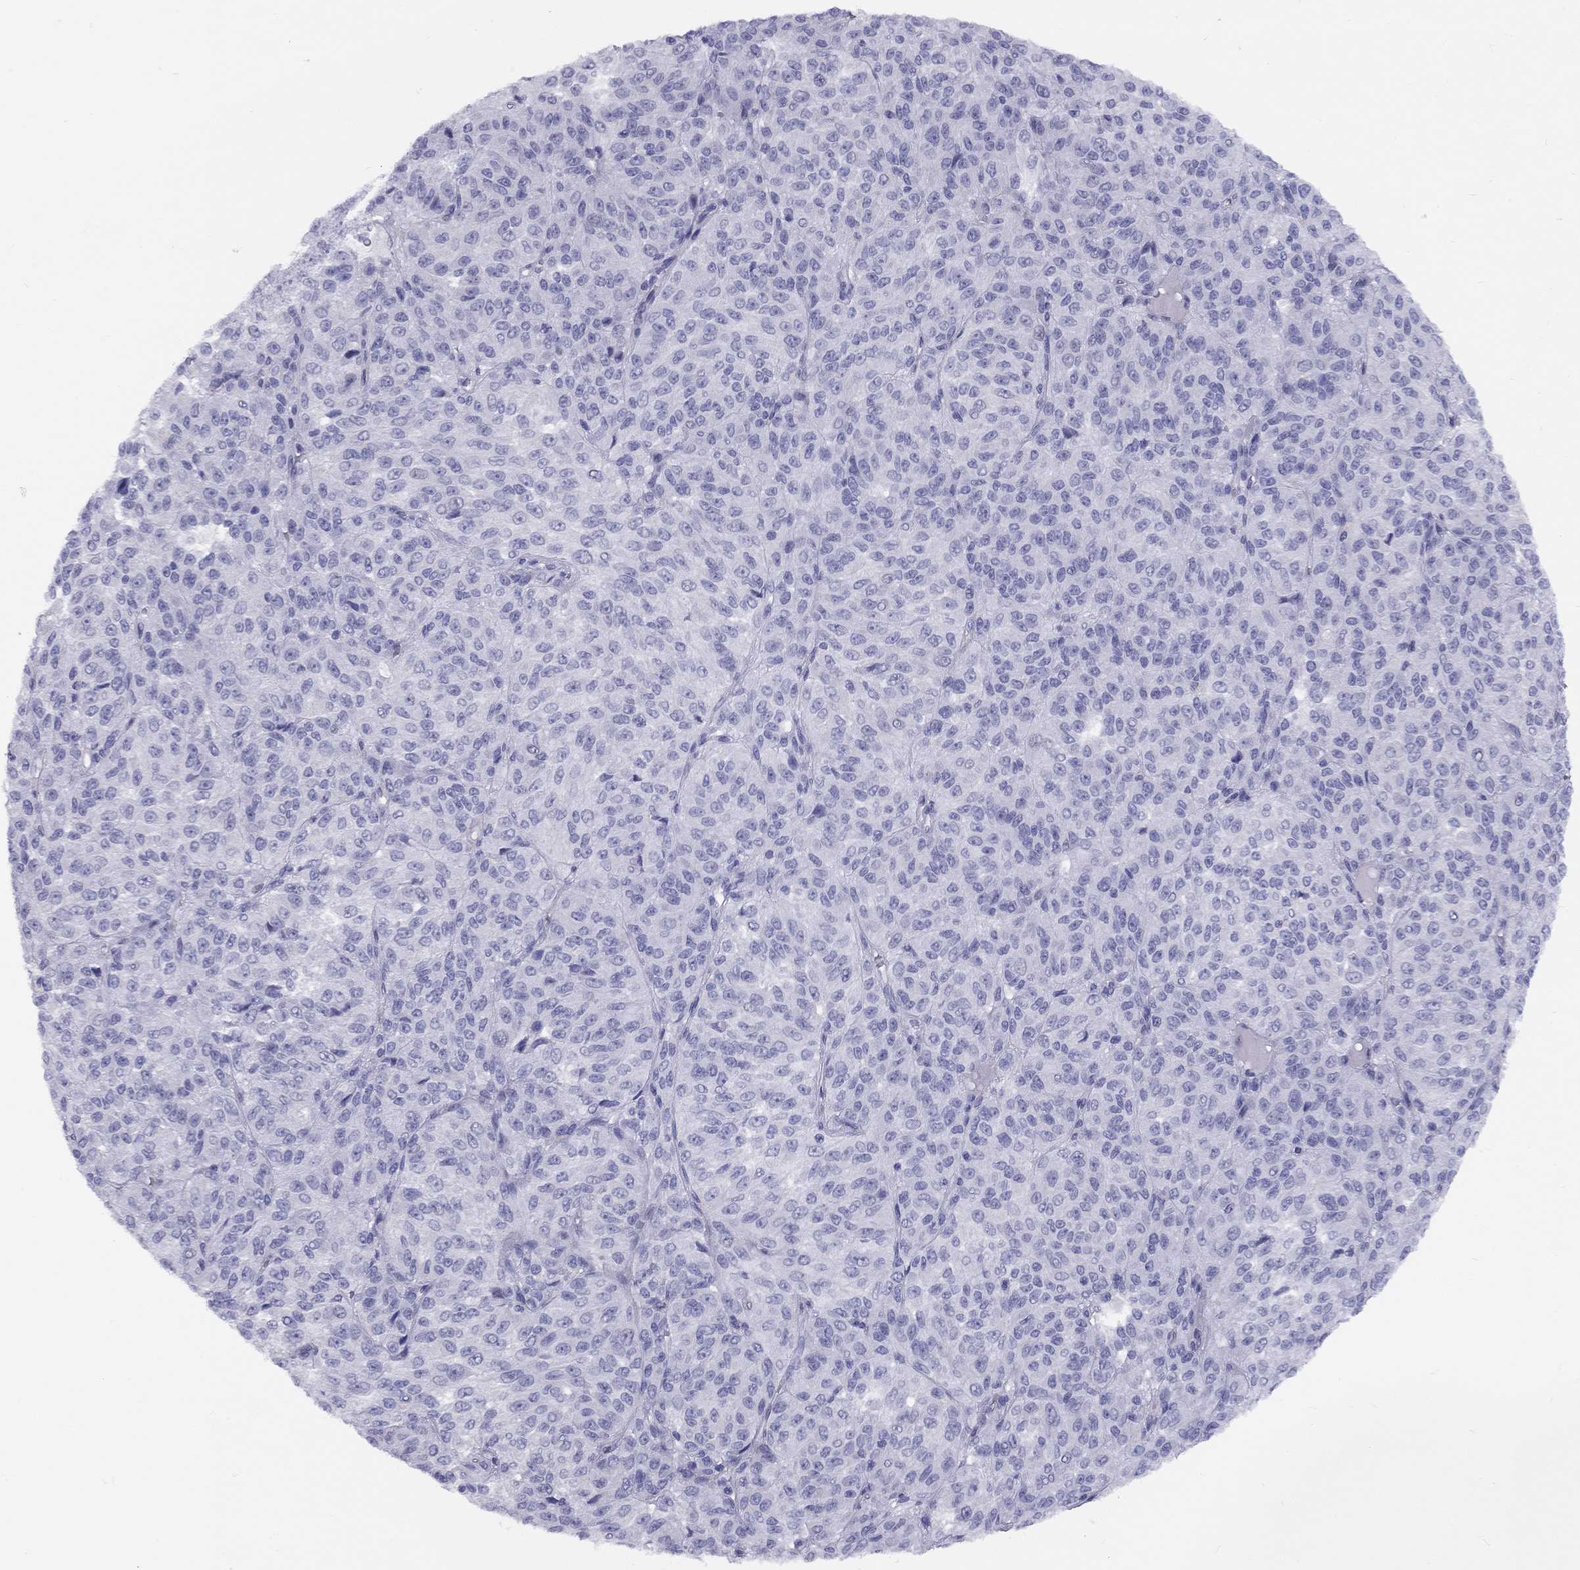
{"staining": {"intensity": "negative", "quantity": "none", "location": "none"}, "tissue": "melanoma", "cell_type": "Tumor cells", "image_type": "cancer", "snomed": [{"axis": "morphology", "description": "Malignant melanoma, Metastatic site"}, {"axis": "topography", "description": "Brain"}], "caption": "Tumor cells show no significant protein staining in malignant melanoma (metastatic site). (DAB IHC visualized using brightfield microscopy, high magnification).", "gene": "FSCN3", "patient": {"sex": "female", "age": 56}}